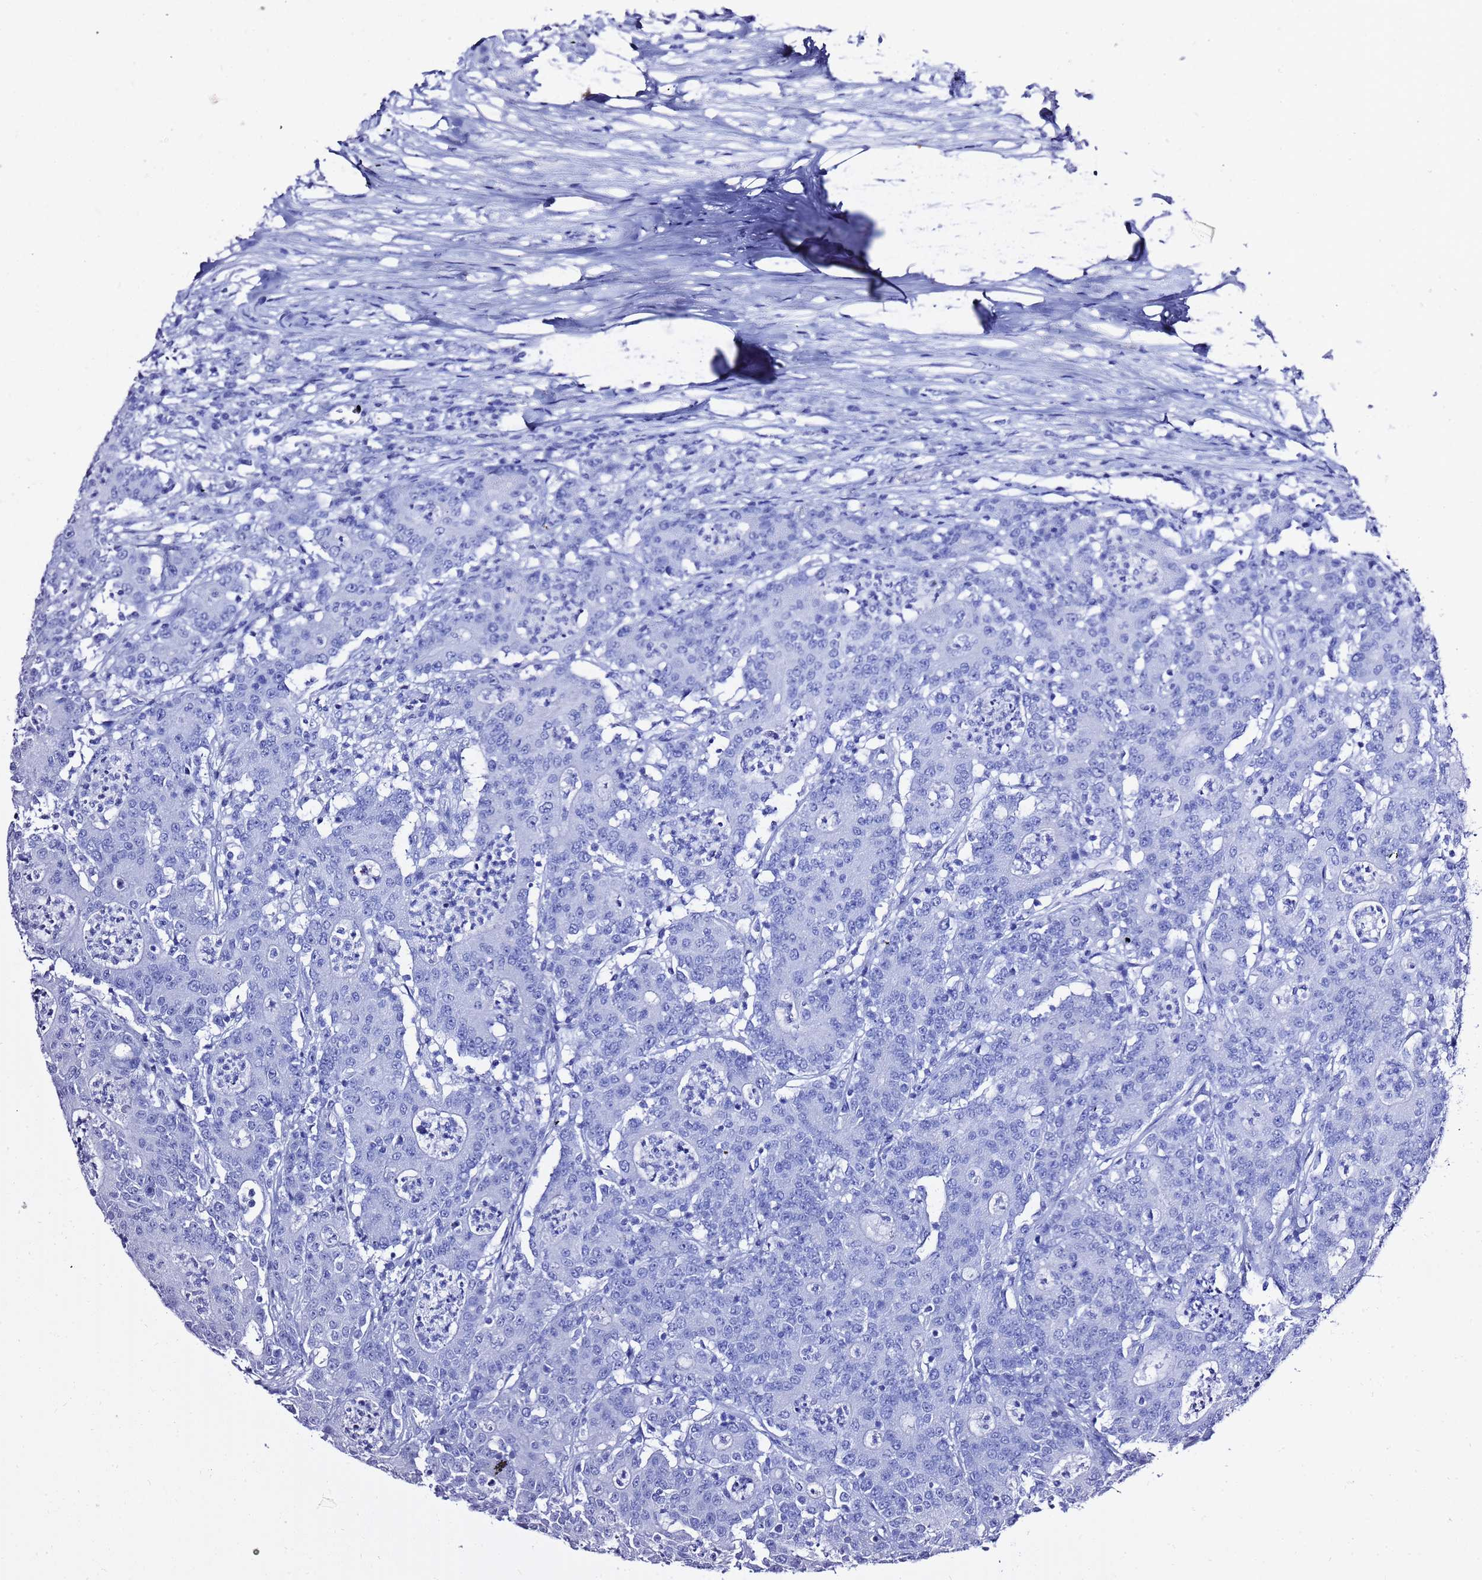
{"staining": {"intensity": "negative", "quantity": "none", "location": "none"}, "tissue": "colorectal cancer", "cell_type": "Tumor cells", "image_type": "cancer", "snomed": [{"axis": "morphology", "description": "Adenocarcinoma, NOS"}, {"axis": "topography", "description": "Colon"}], "caption": "Adenocarcinoma (colorectal) was stained to show a protein in brown. There is no significant expression in tumor cells.", "gene": "LIPF", "patient": {"sex": "male", "age": 83}}